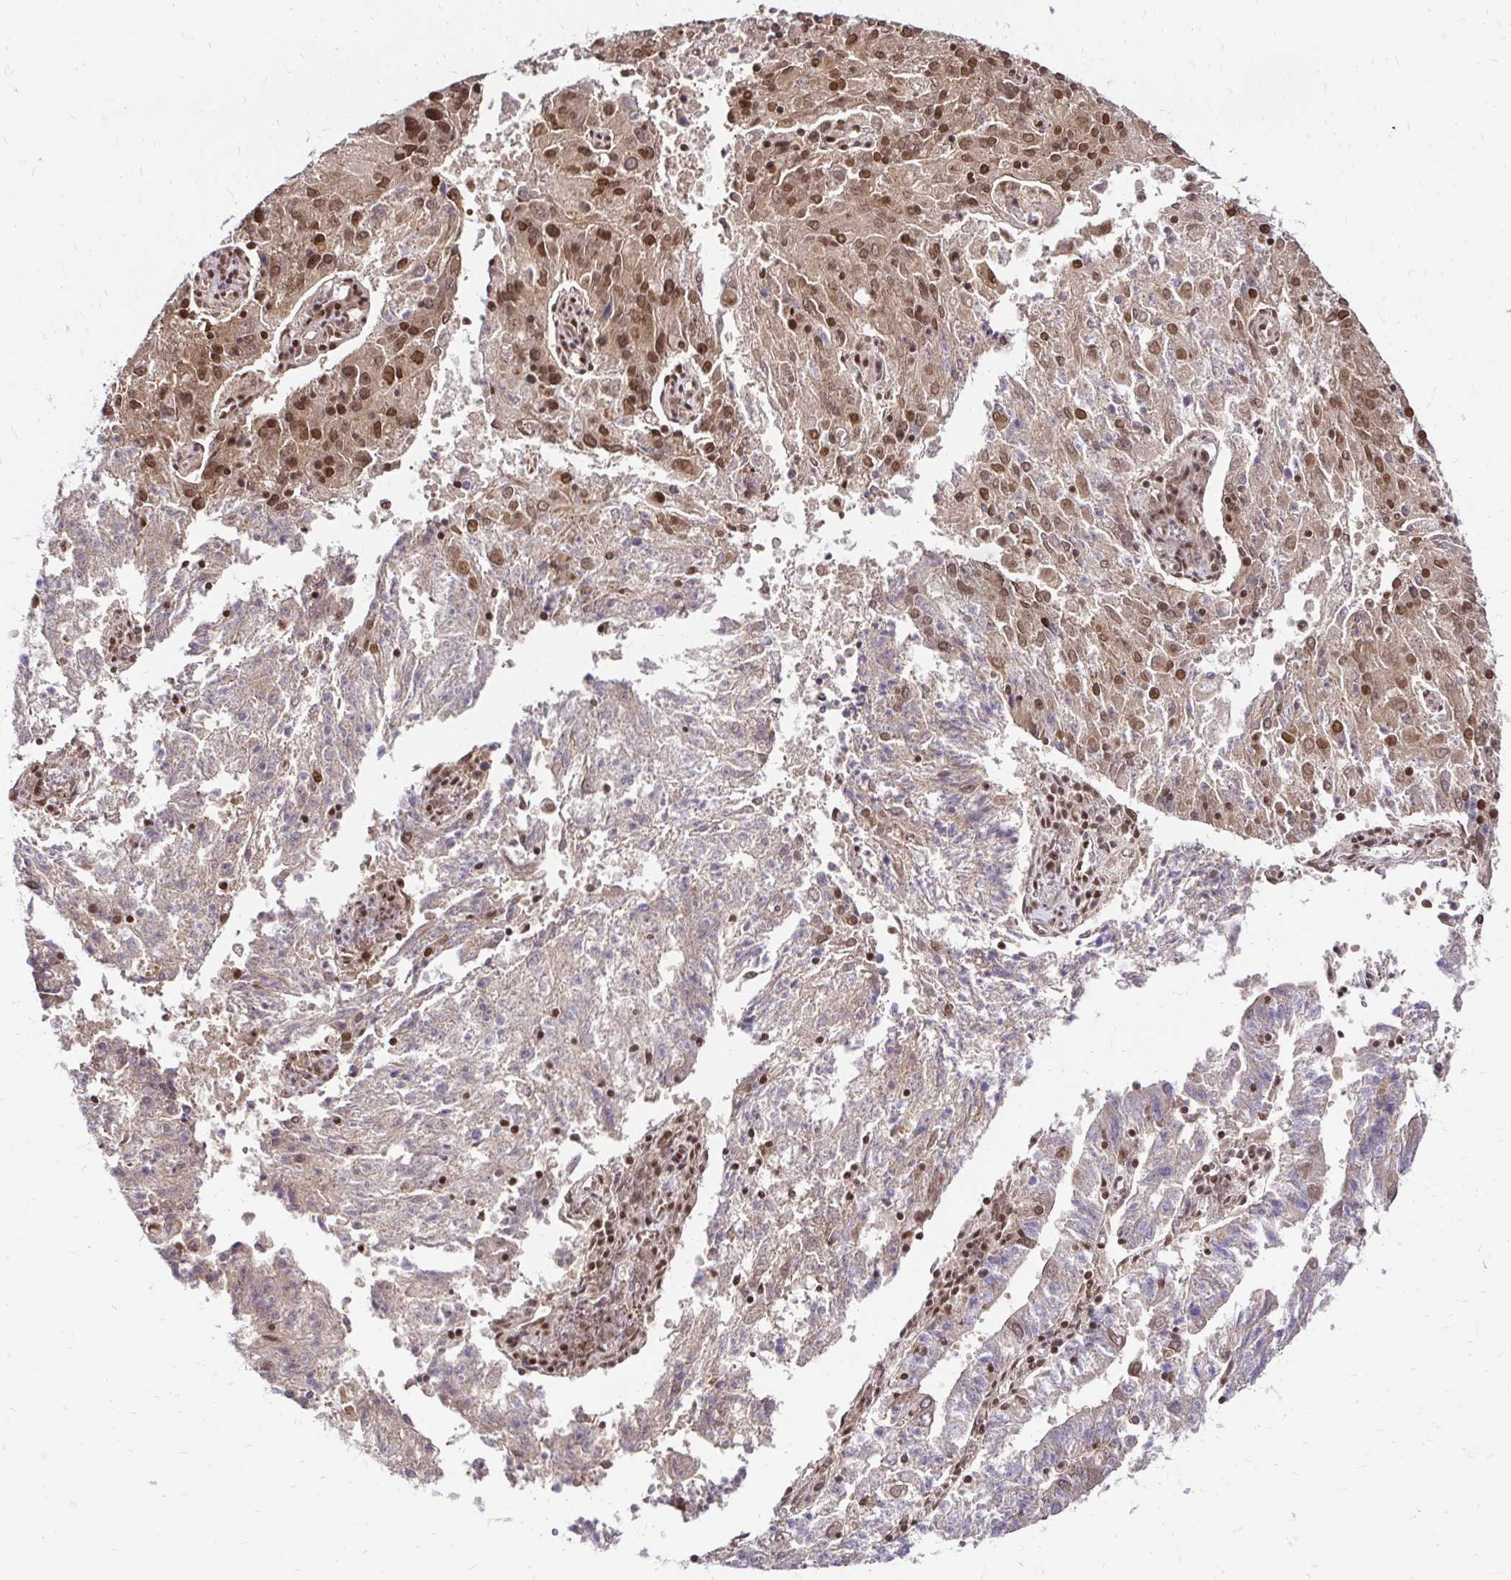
{"staining": {"intensity": "moderate", "quantity": "25%-75%", "location": "cytoplasmic/membranous,nuclear"}, "tissue": "endometrial cancer", "cell_type": "Tumor cells", "image_type": "cancer", "snomed": [{"axis": "morphology", "description": "Adenocarcinoma, NOS"}, {"axis": "topography", "description": "Endometrium"}], "caption": "About 25%-75% of tumor cells in endometrial cancer show moderate cytoplasmic/membranous and nuclear protein expression as visualized by brown immunohistochemical staining.", "gene": "GLYR1", "patient": {"sex": "female", "age": 82}}